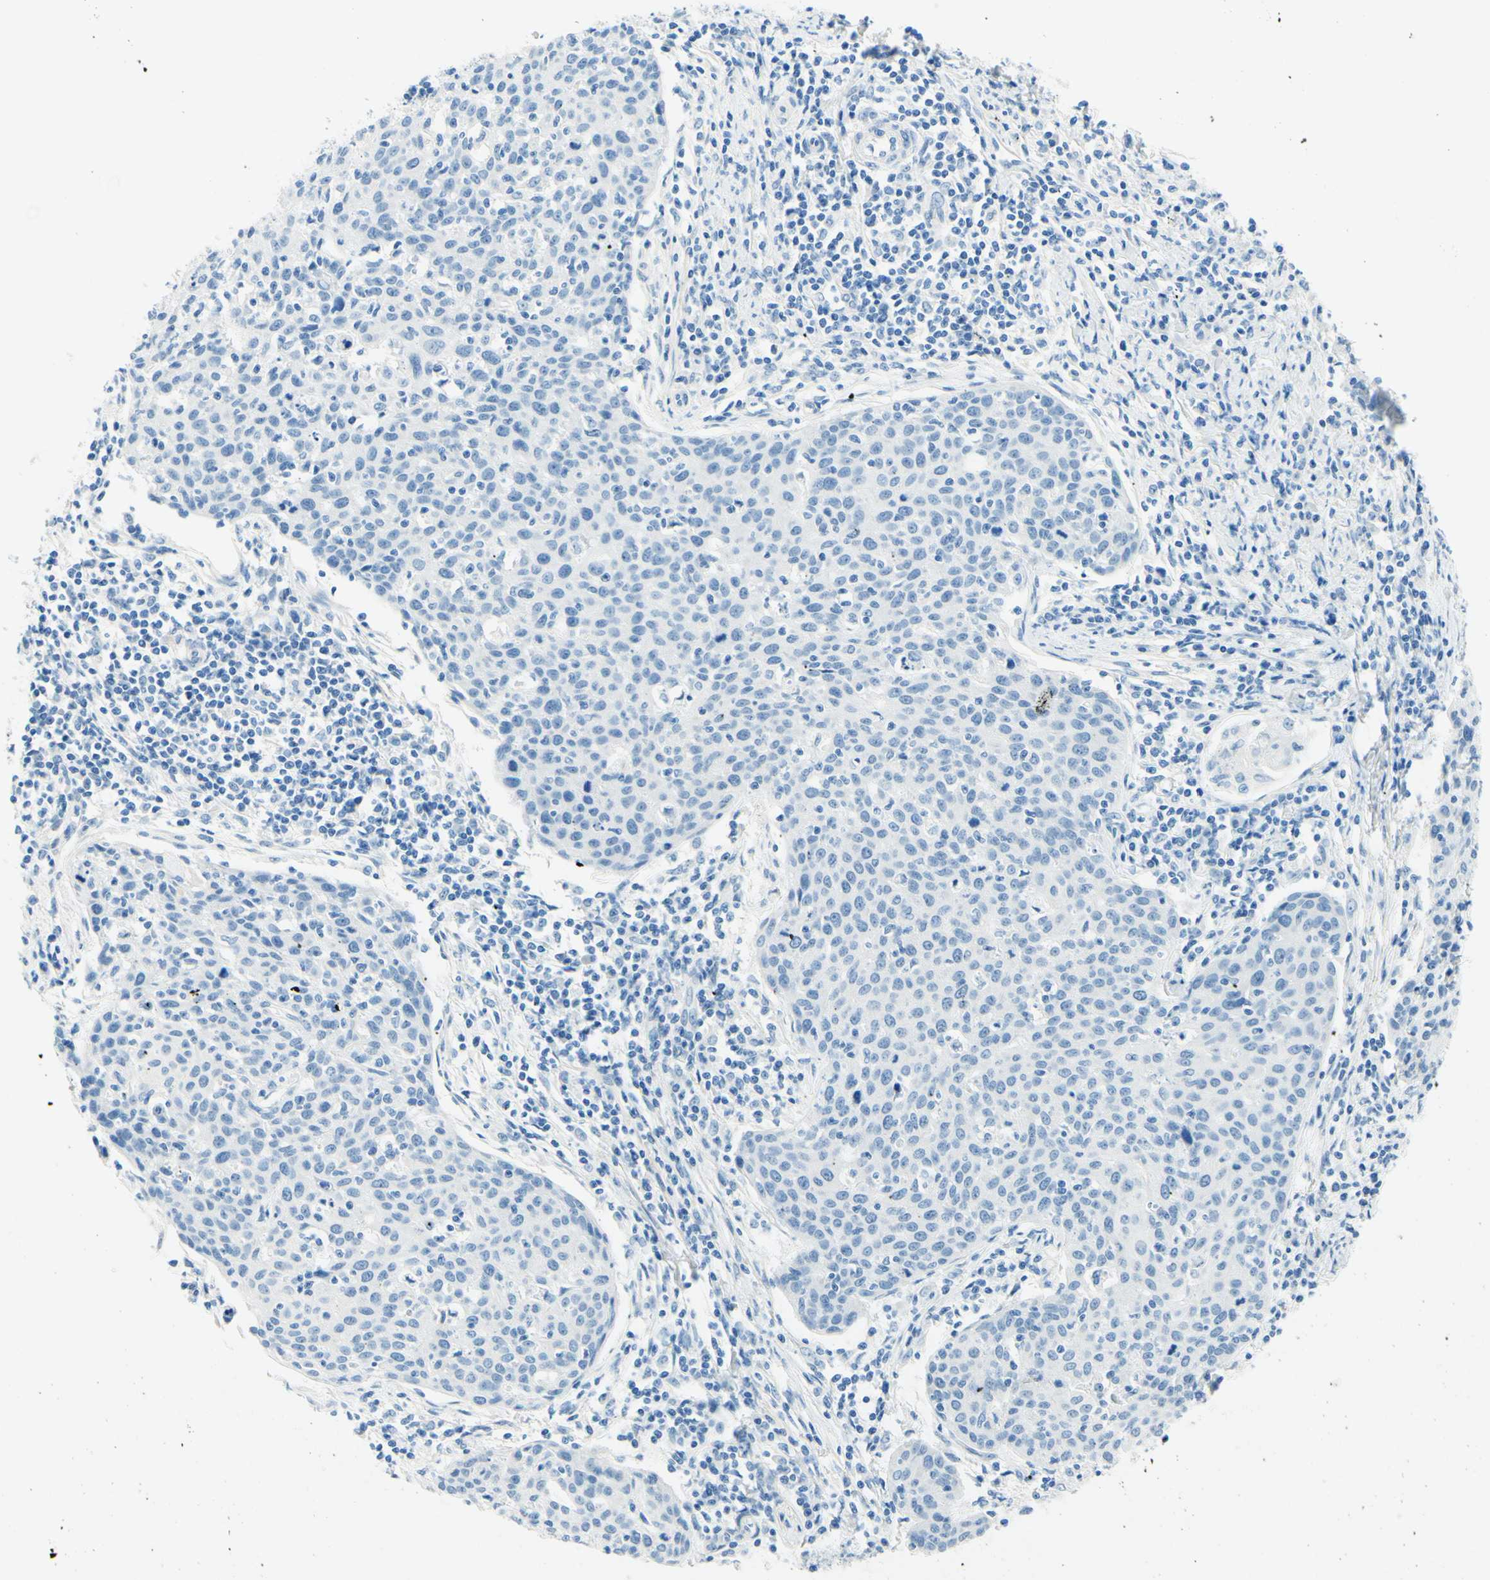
{"staining": {"intensity": "negative", "quantity": "none", "location": "none"}, "tissue": "cervical cancer", "cell_type": "Tumor cells", "image_type": "cancer", "snomed": [{"axis": "morphology", "description": "Squamous cell carcinoma, NOS"}, {"axis": "topography", "description": "Cervix"}], "caption": "Immunohistochemistry micrograph of human cervical cancer (squamous cell carcinoma) stained for a protein (brown), which shows no expression in tumor cells.", "gene": "PASD1", "patient": {"sex": "female", "age": 38}}